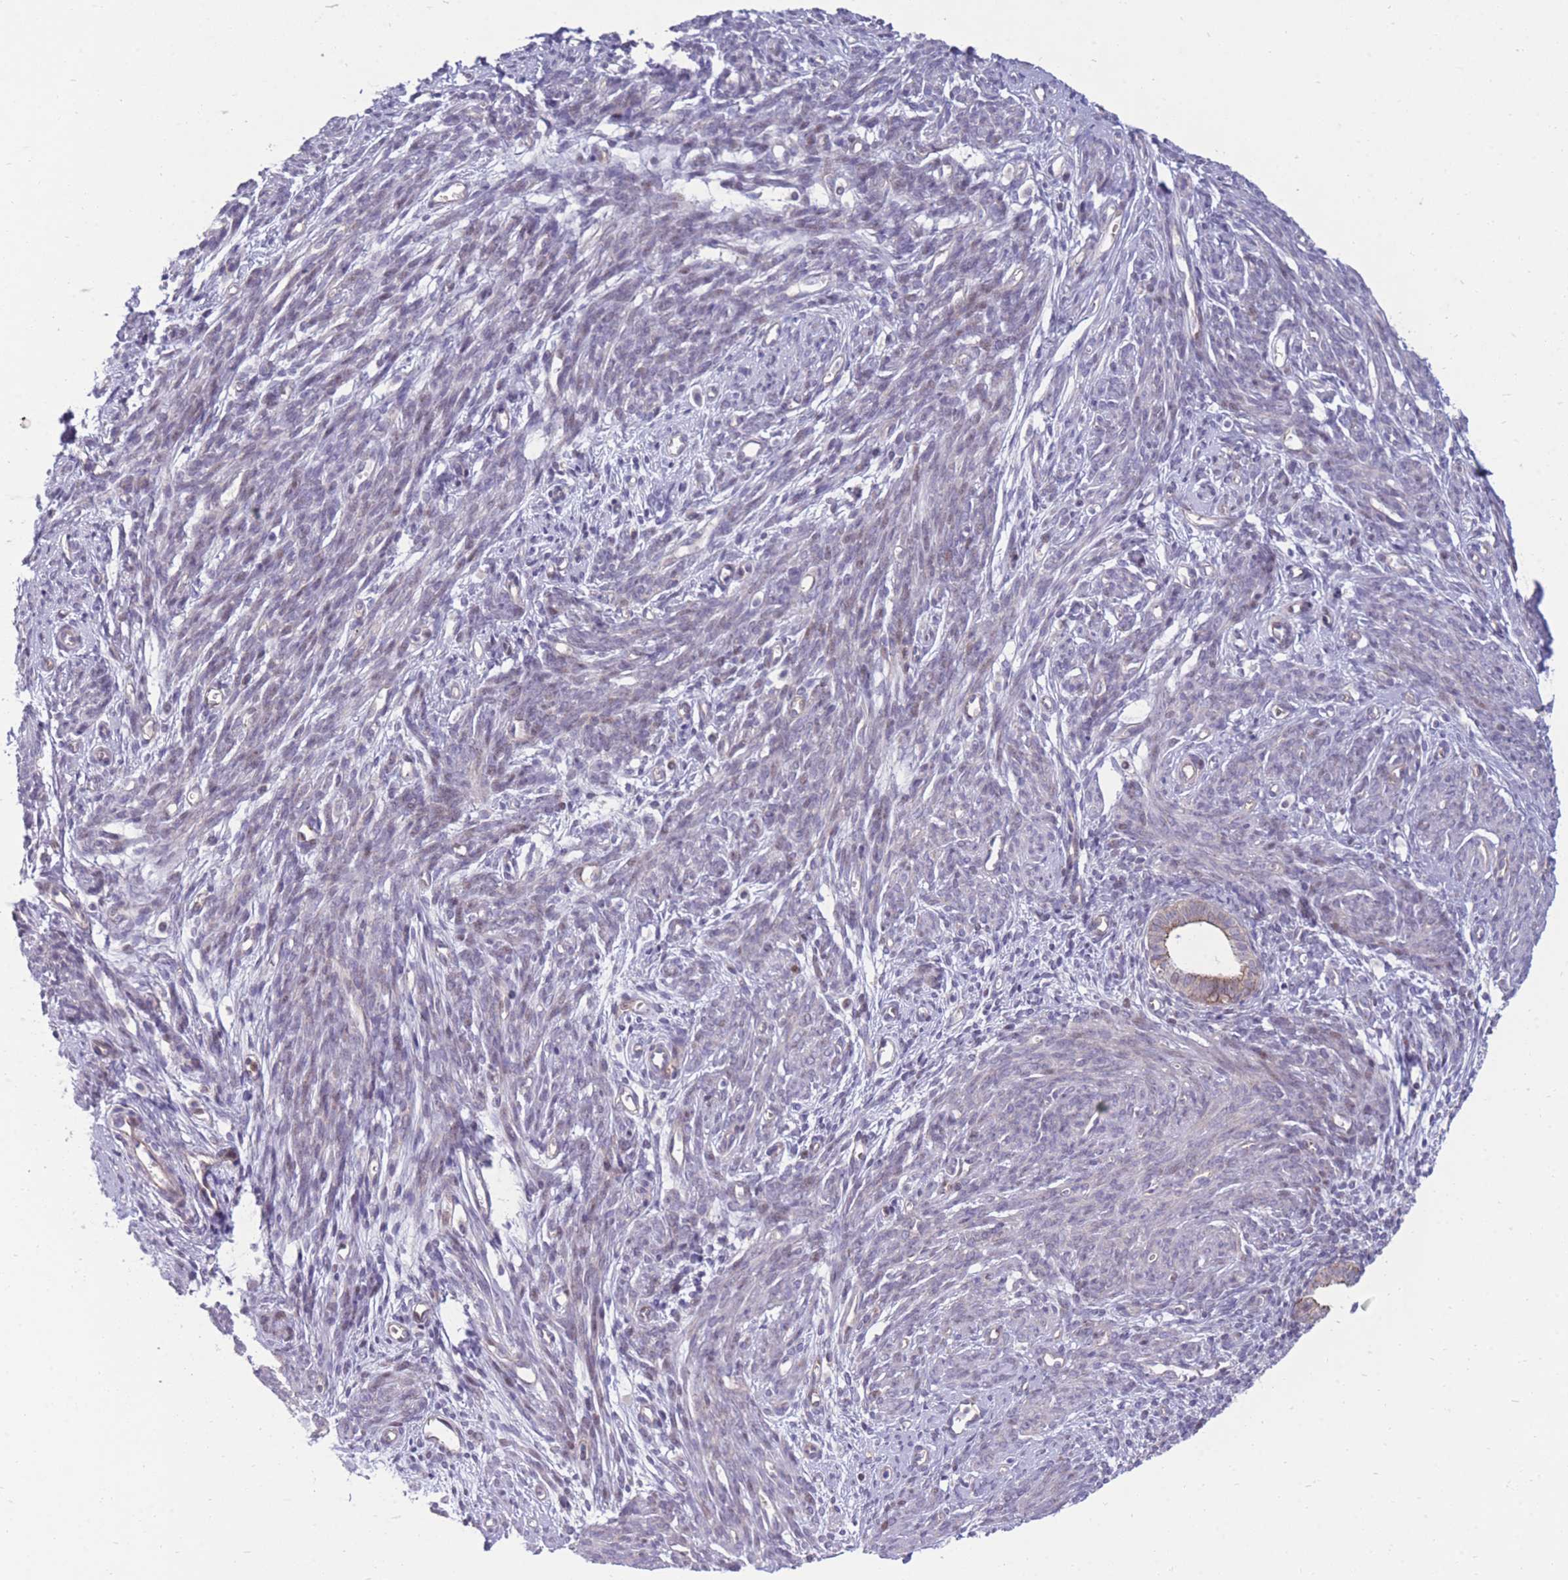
{"staining": {"intensity": "weak", "quantity": "<25%", "location": "cytoplasmic/membranous"}, "tissue": "endometrial cancer", "cell_type": "Tumor cells", "image_type": "cancer", "snomed": [{"axis": "morphology", "description": "Adenocarcinoma, NOS"}, {"axis": "topography", "description": "Endometrium"}], "caption": "Protein analysis of endometrial adenocarcinoma reveals no significant positivity in tumor cells.", "gene": "RIC8A", "patient": {"sex": "female", "age": 75}}